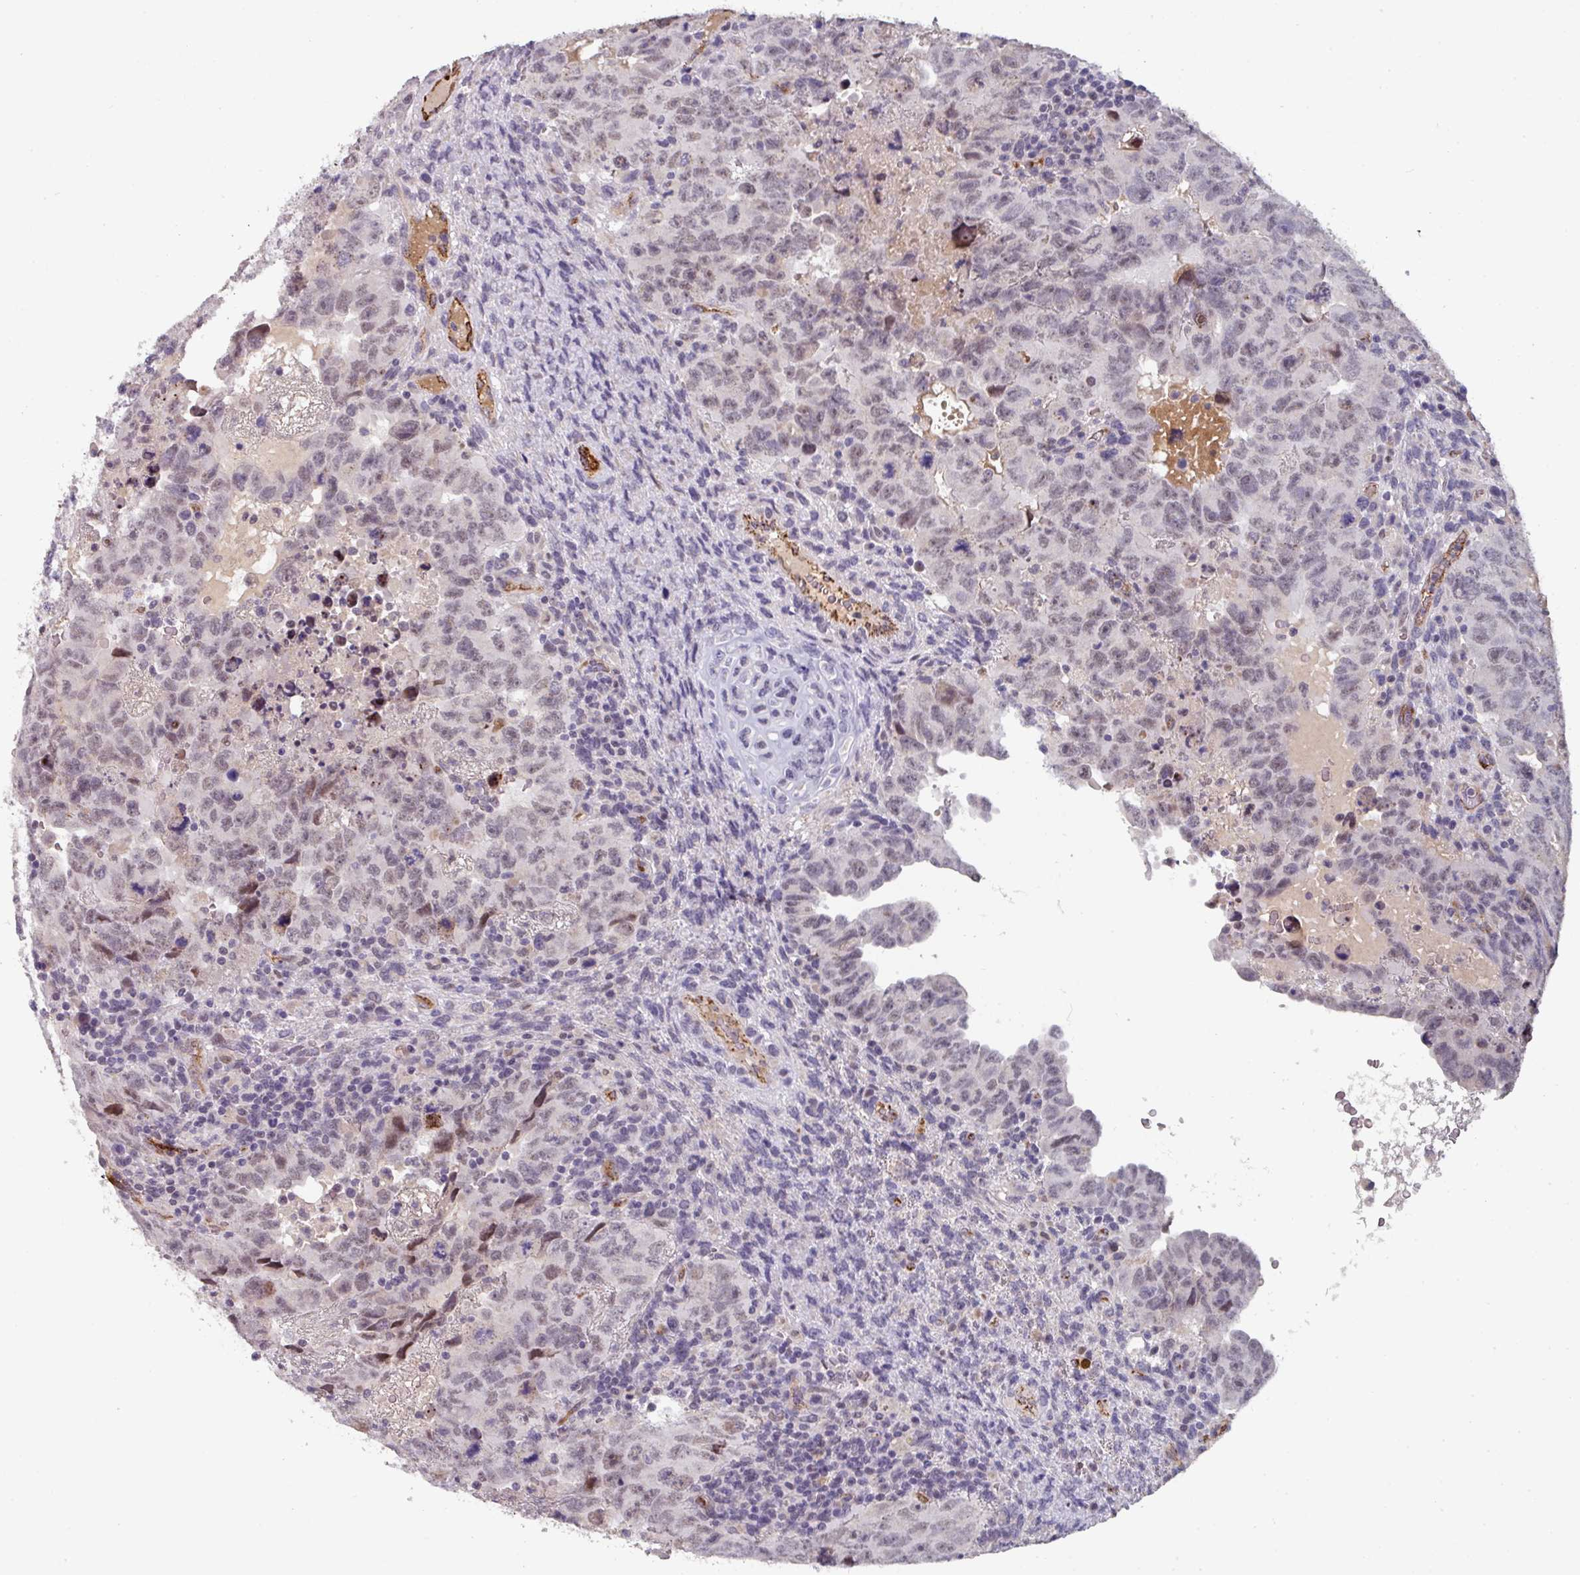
{"staining": {"intensity": "moderate", "quantity": "<25%", "location": "nuclear"}, "tissue": "testis cancer", "cell_type": "Tumor cells", "image_type": "cancer", "snomed": [{"axis": "morphology", "description": "Carcinoma, Embryonal, NOS"}, {"axis": "topography", "description": "Testis"}], "caption": "DAB immunohistochemical staining of human embryonal carcinoma (testis) shows moderate nuclear protein positivity in about <25% of tumor cells.", "gene": "SIDT2", "patient": {"sex": "male", "age": 24}}